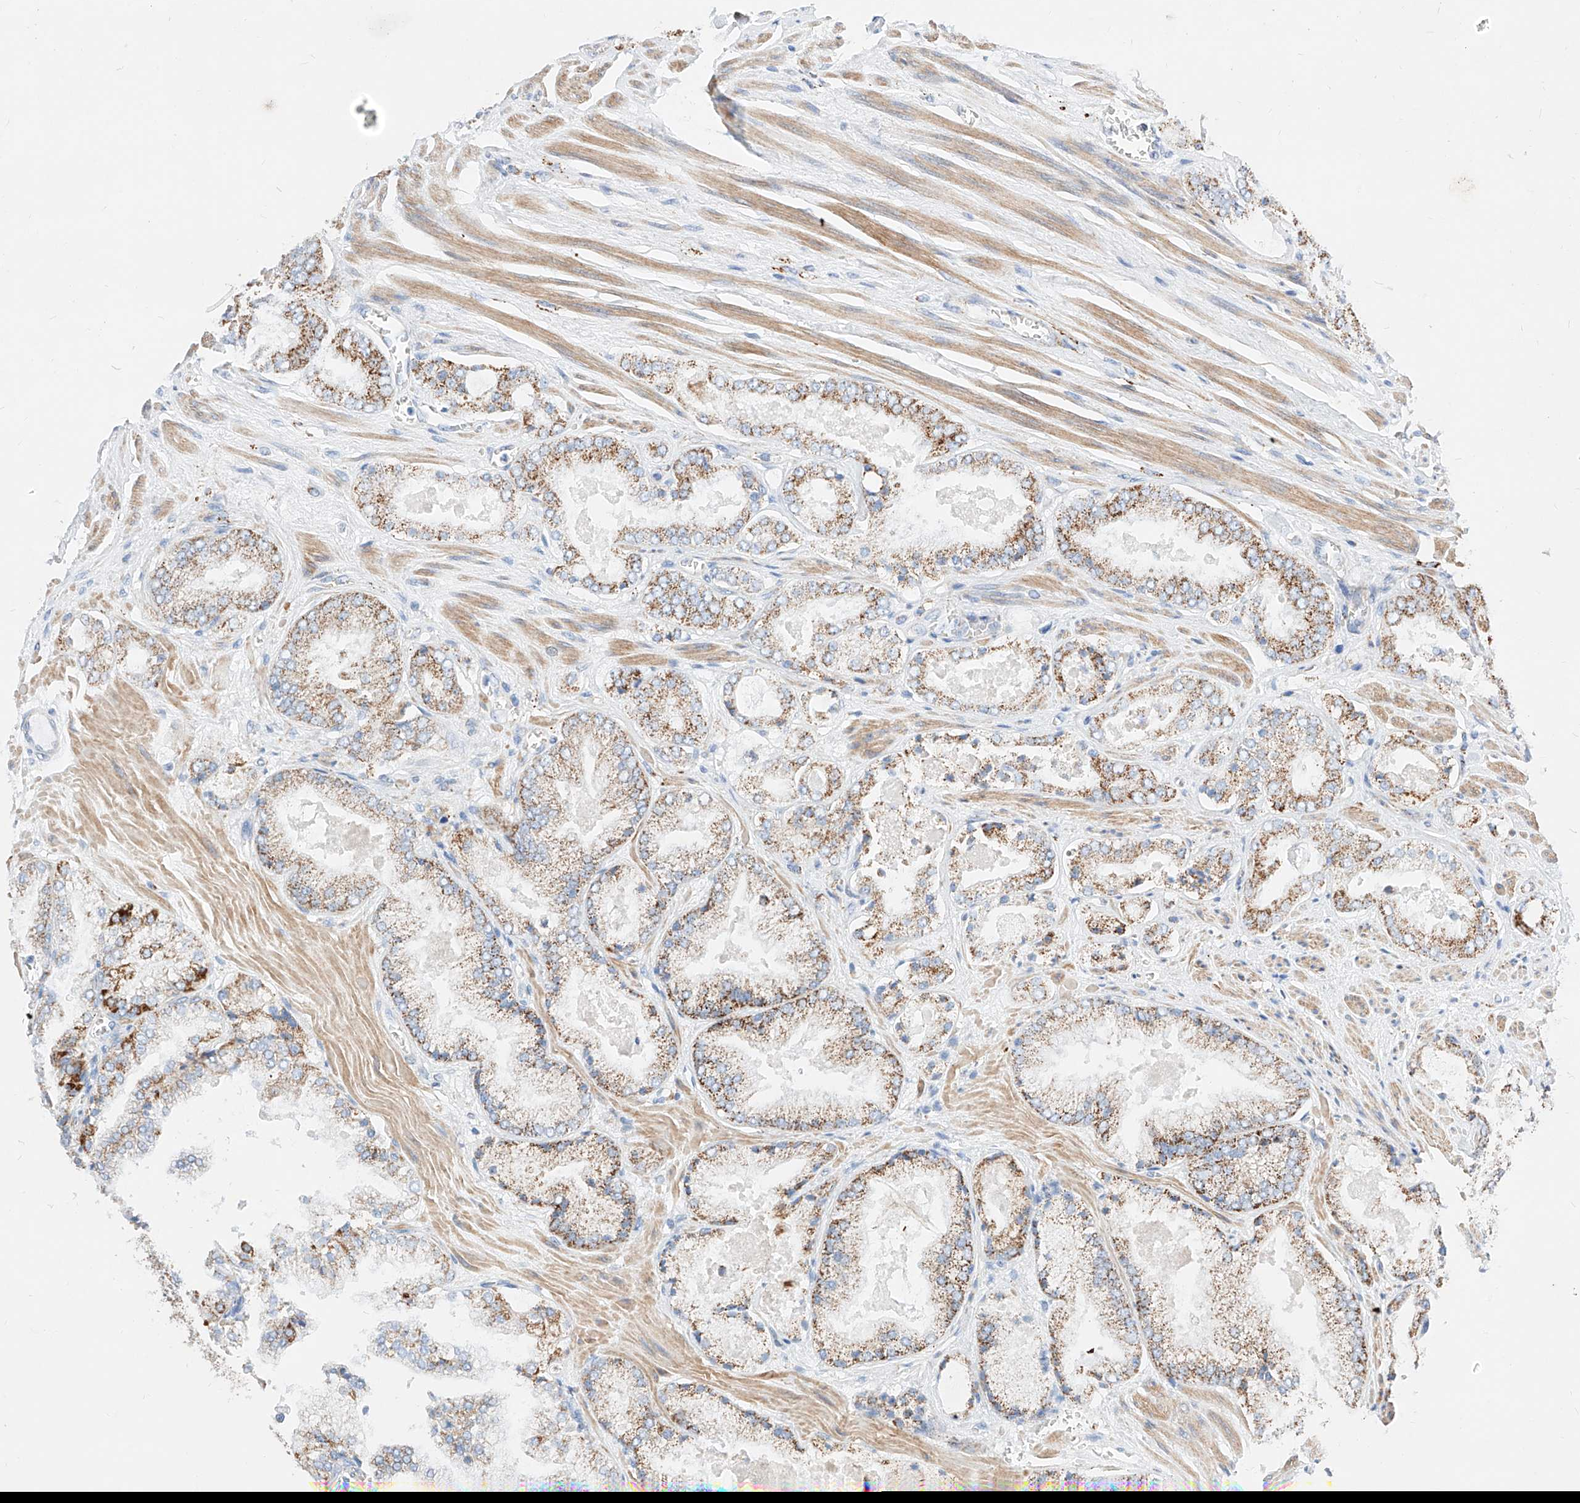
{"staining": {"intensity": "moderate", "quantity": ">75%", "location": "cytoplasmic/membranous"}, "tissue": "prostate cancer", "cell_type": "Tumor cells", "image_type": "cancer", "snomed": [{"axis": "morphology", "description": "Adenocarcinoma, High grade"}, {"axis": "topography", "description": "Prostate"}], "caption": "About >75% of tumor cells in human prostate cancer (high-grade adenocarcinoma) reveal moderate cytoplasmic/membranous protein positivity as visualized by brown immunohistochemical staining.", "gene": "C6orf62", "patient": {"sex": "male", "age": 58}}